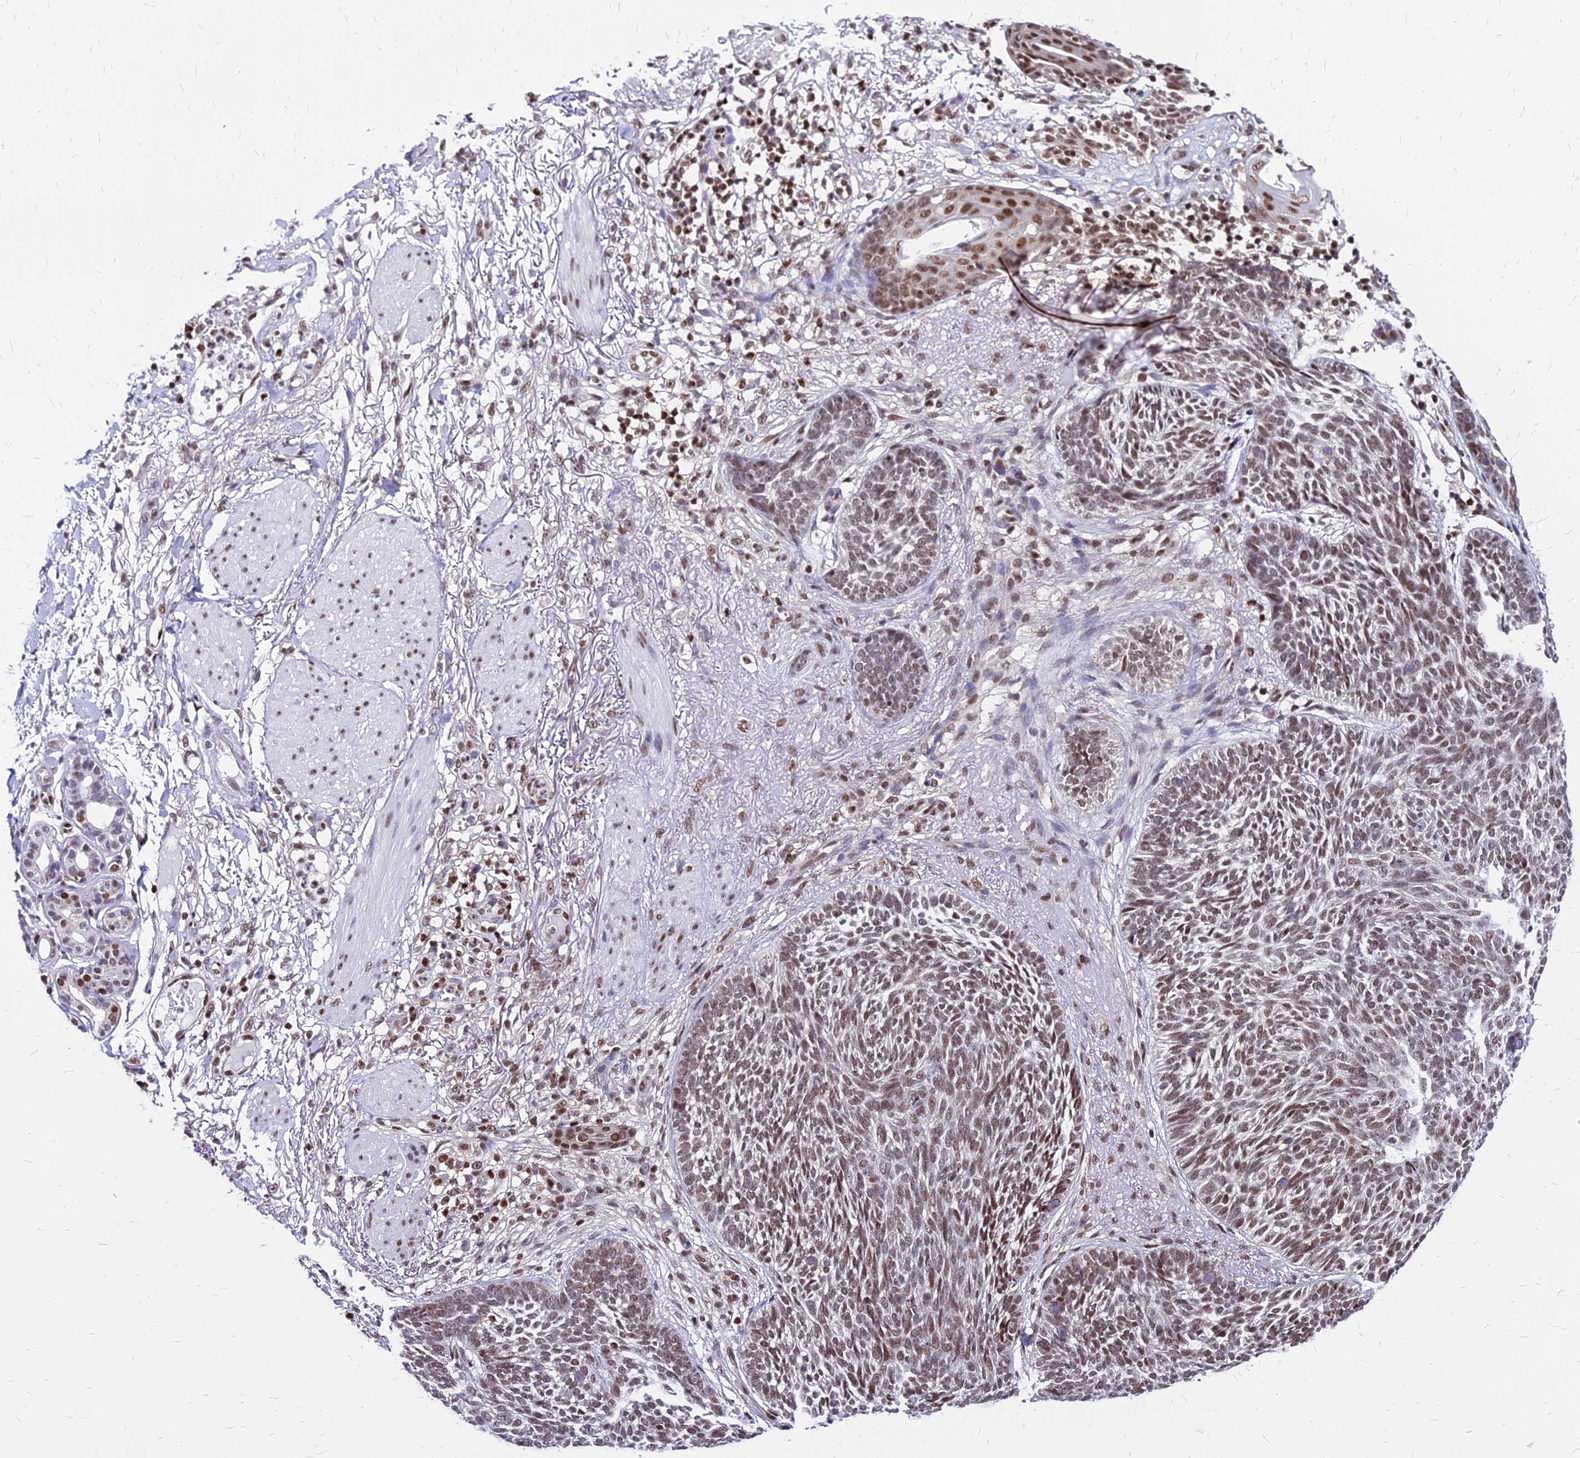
{"staining": {"intensity": "moderate", "quantity": ">75%", "location": "nuclear"}, "tissue": "skin cancer", "cell_type": "Tumor cells", "image_type": "cancer", "snomed": [{"axis": "morphology", "description": "Normal tissue, NOS"}, {"axis": "morphology", "description": "Basal cell carcinoma"}, {"axis": "topography", "description": "Skin"}], "caption": "This histopathology image demonstrates skin cancer stained with immunohistochemistry to label a protein in brown. The nuclear of tumor cells show moderate positivity for the protein. Nuclei are counter-stained blue.", "gene": "PAXX", "patient": {"sex": "male", "age": 64}}